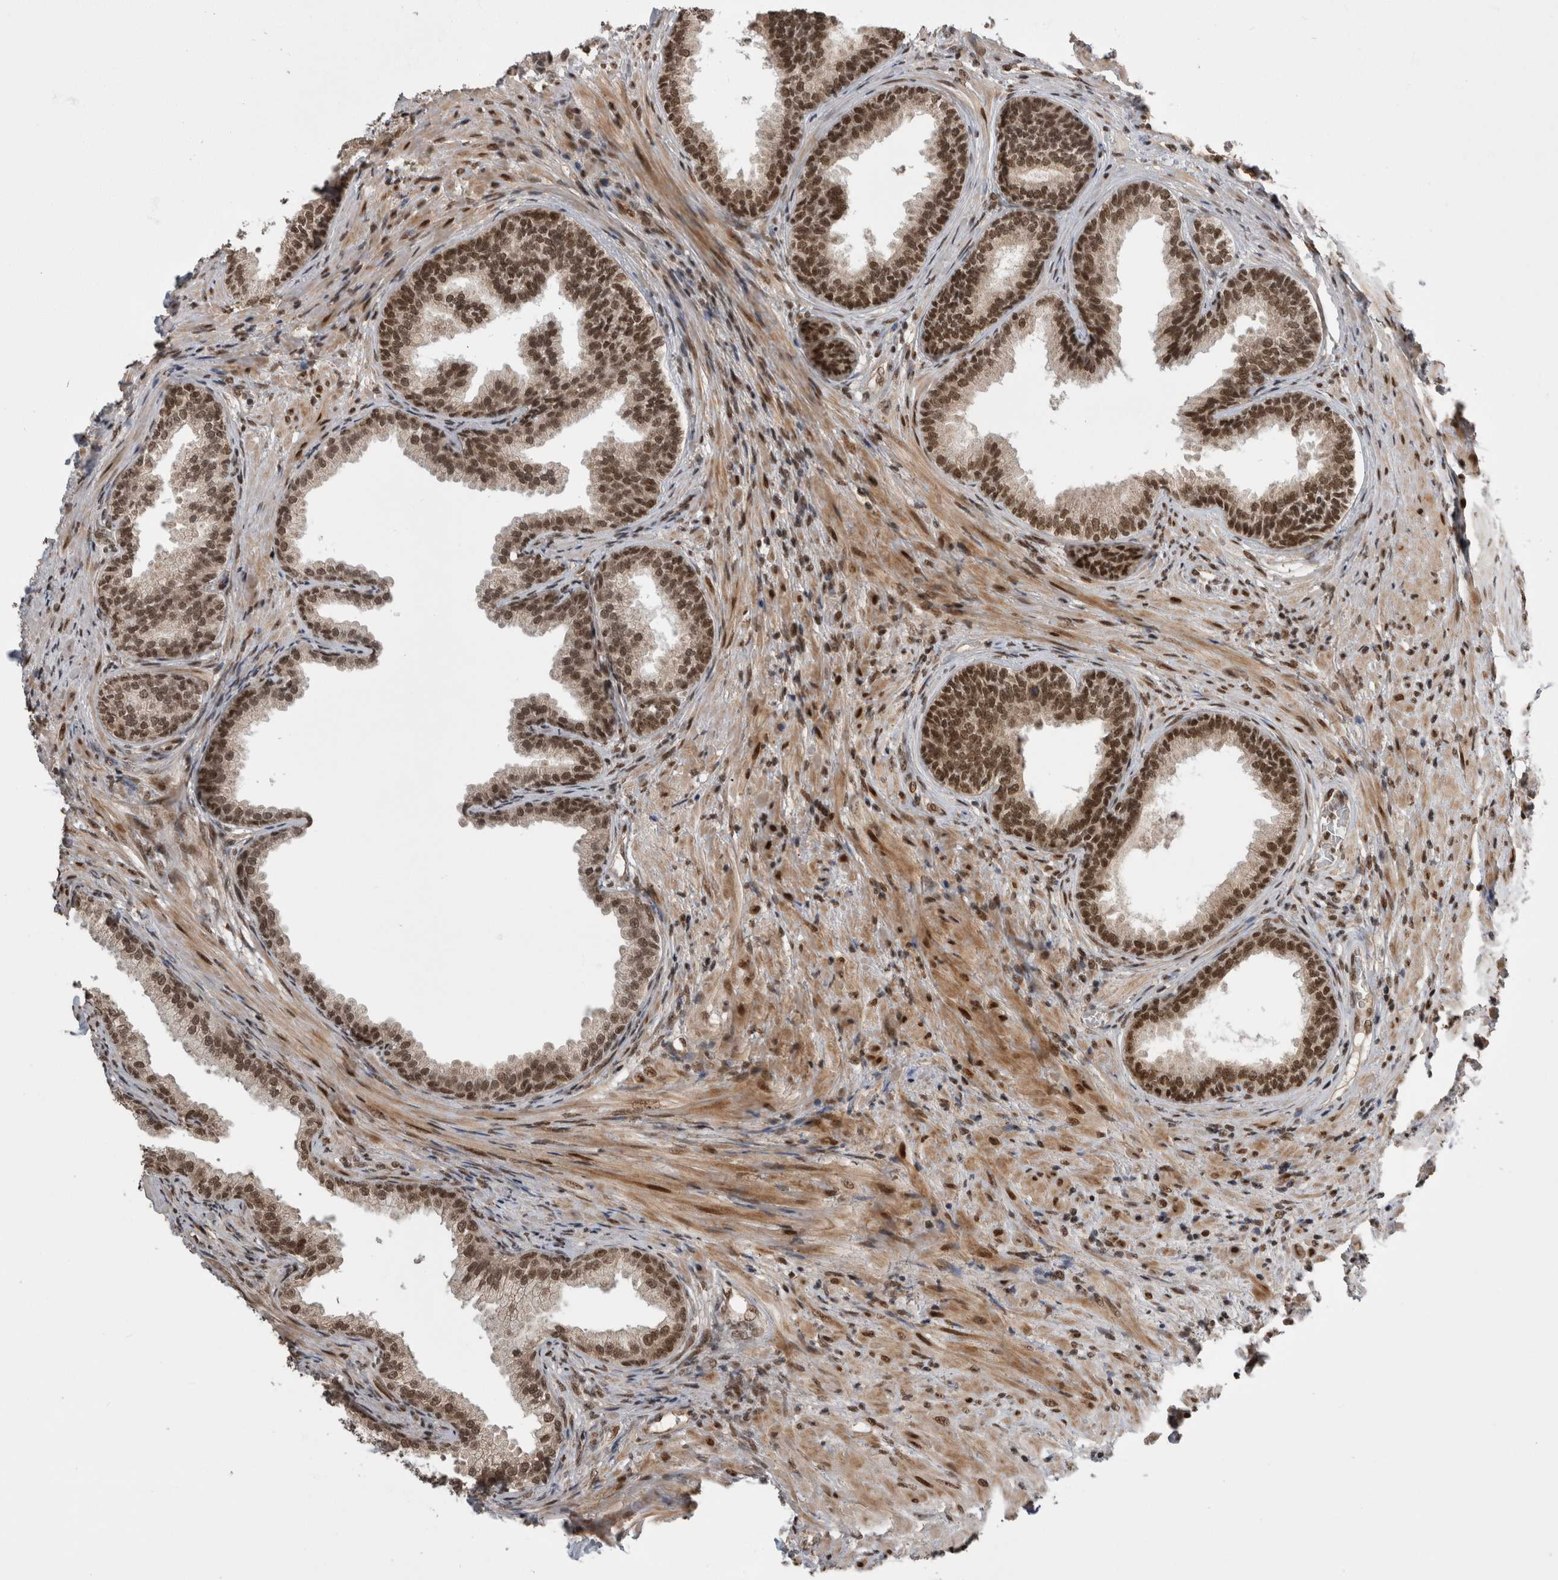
{"staining": {"intensity": "strong", "quantity": ">75%", "location": "nuclear"}, "tissue": "prostate", "cell_type": "Glandular cells", "image_type": "normal", "snomed": [{"axis": "morphology", "description": "Normal tissue, NOS"}, {"axis": "topography", "description": "Prostate"}], "caption": "Immunohistochemical staining of unremarkable prostate demonstrates strong nuclear protein expression in approximately >75% of glandular cells. (brown staining indicates protein expression, while blue staining denotes nuclei).", "gene": "CPSF2", "patient": {"sex": "male", "age": 76}}